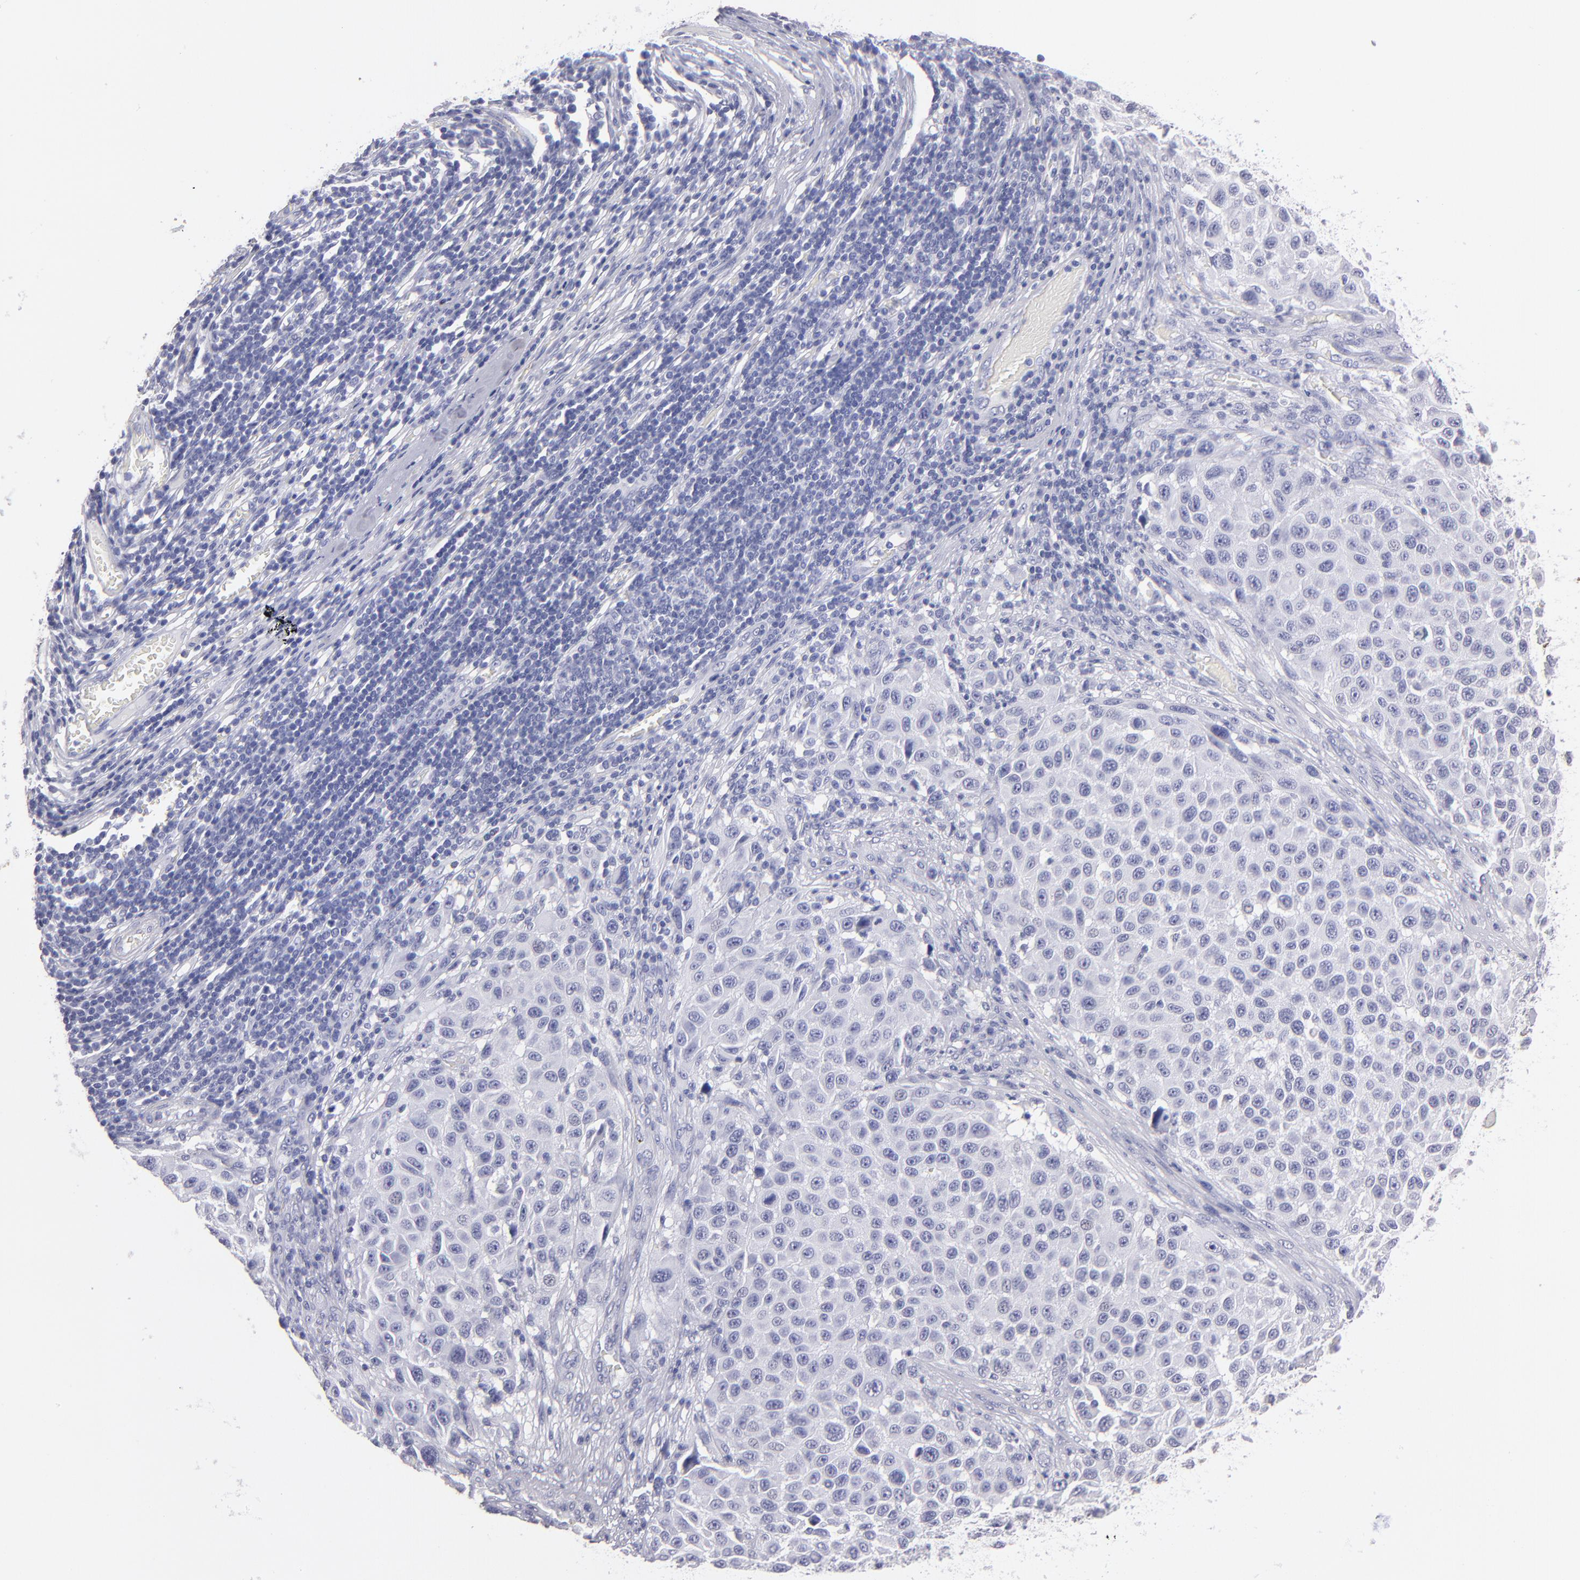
{"staining": {"intensity": "negative", "quantity": "none", "location": "none"}, "tissue": "melanoma", "cell_type": "Tumor cells", "image_type": "cancer", "snomed": [{"axis": "morphology", "description": "Malignant melanoma, Metastatic site"}, {"axis": "topography", "description": "Lymph node"}], "caption": "This is a photomicrograph of immunohistochemistry staining of melanoma, which shows no staining in tumor cells.", "gene": "MB", "patient": {"sex": "male", "age": 61}}